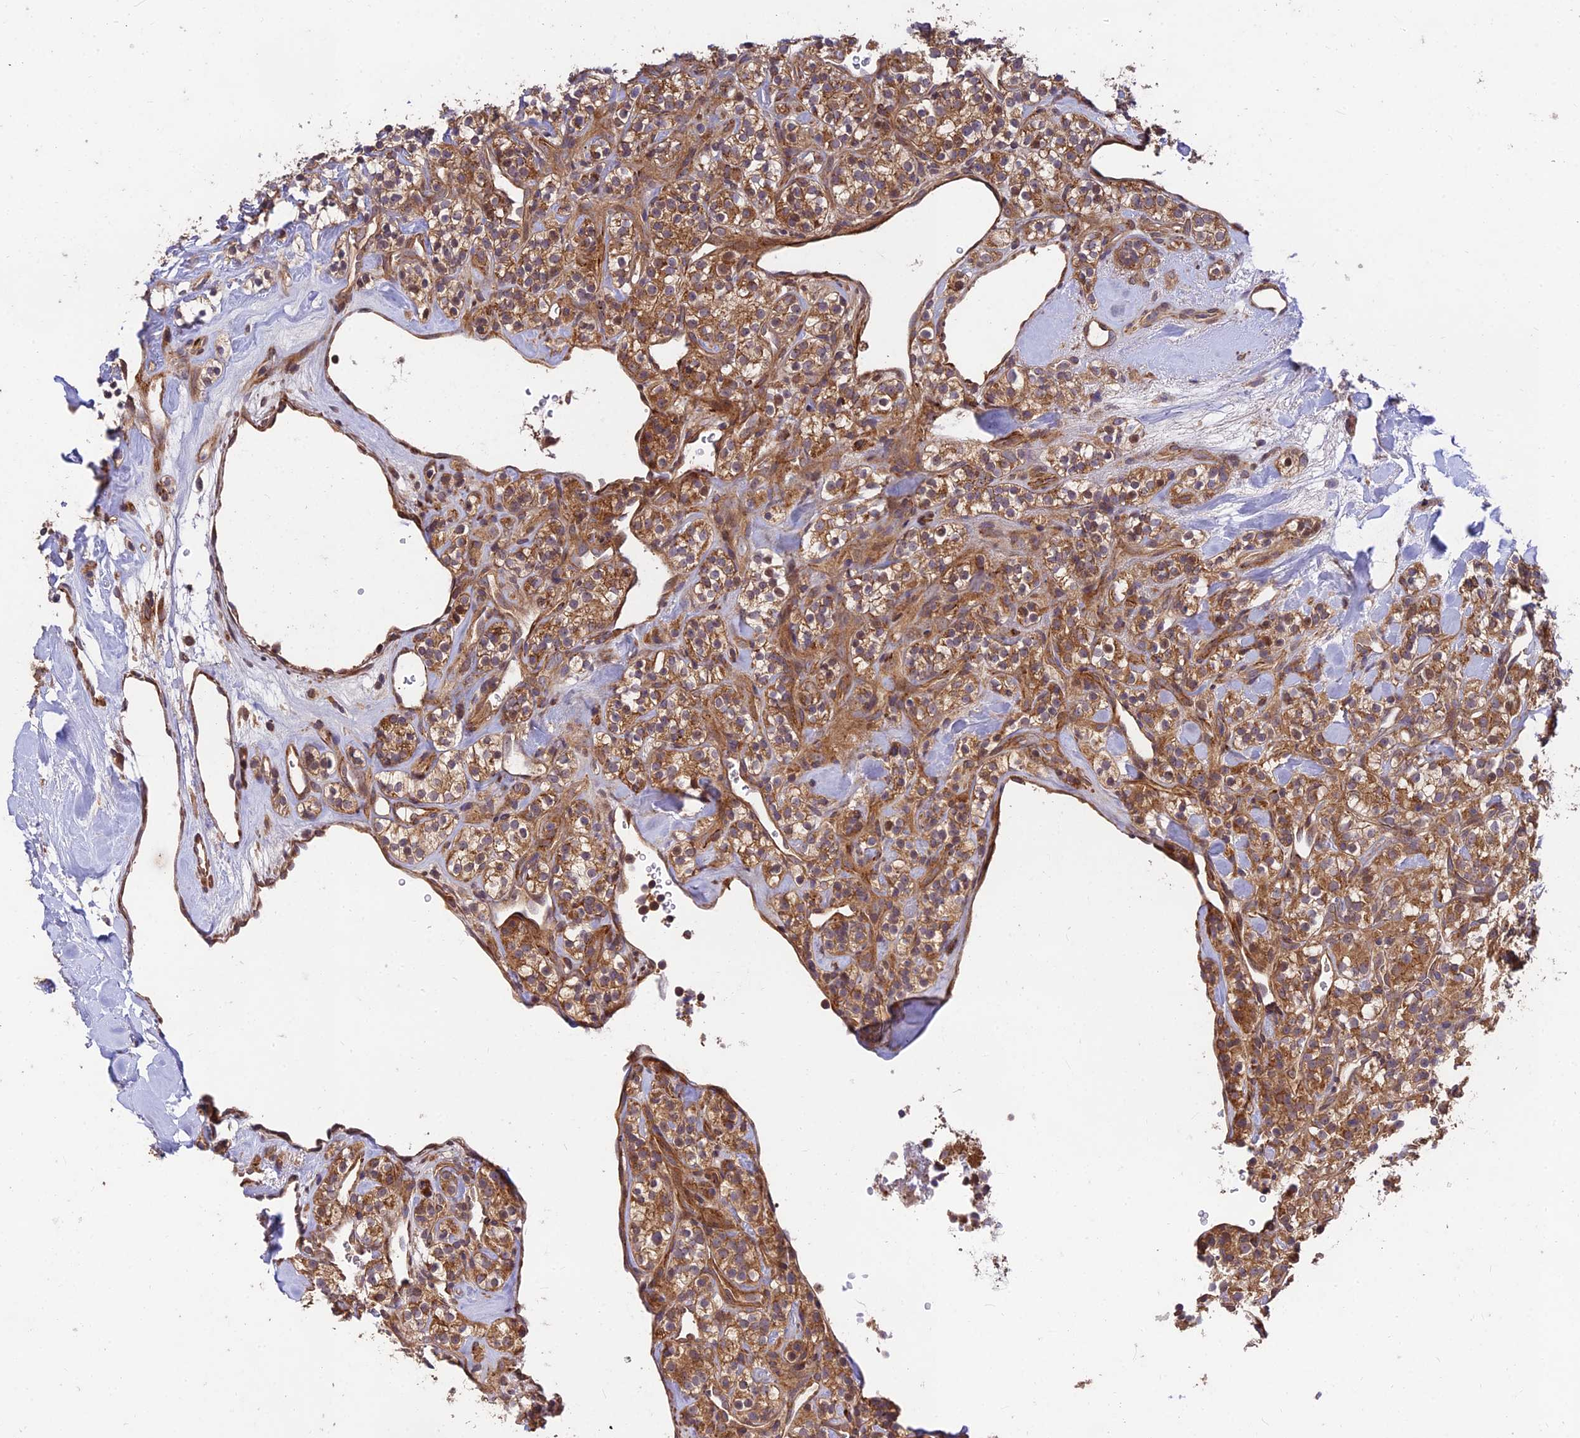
{"staining": {"intensity": "moderate", "quantity": ">75%", "location": "cytoplasmic/membranous,nuclear"}, "tissue": "renal cancer", "cell_type": "Tumor cells", "image_type": "cancer", "snomed": [{"axis": "morphology", "description": "Adenocarcinoma, NOS"}, {"axis": "topography", "description": "Kidney"}], "caption": "Renal cancer (adenocarcinoma) stained with a brown dye reveals moderate cytoplasmic/membranous and nuclear positive positivity in about >75% of tumor cells.", "gene": "MKKS", "patient": {"sex": "male", "age": 77}}